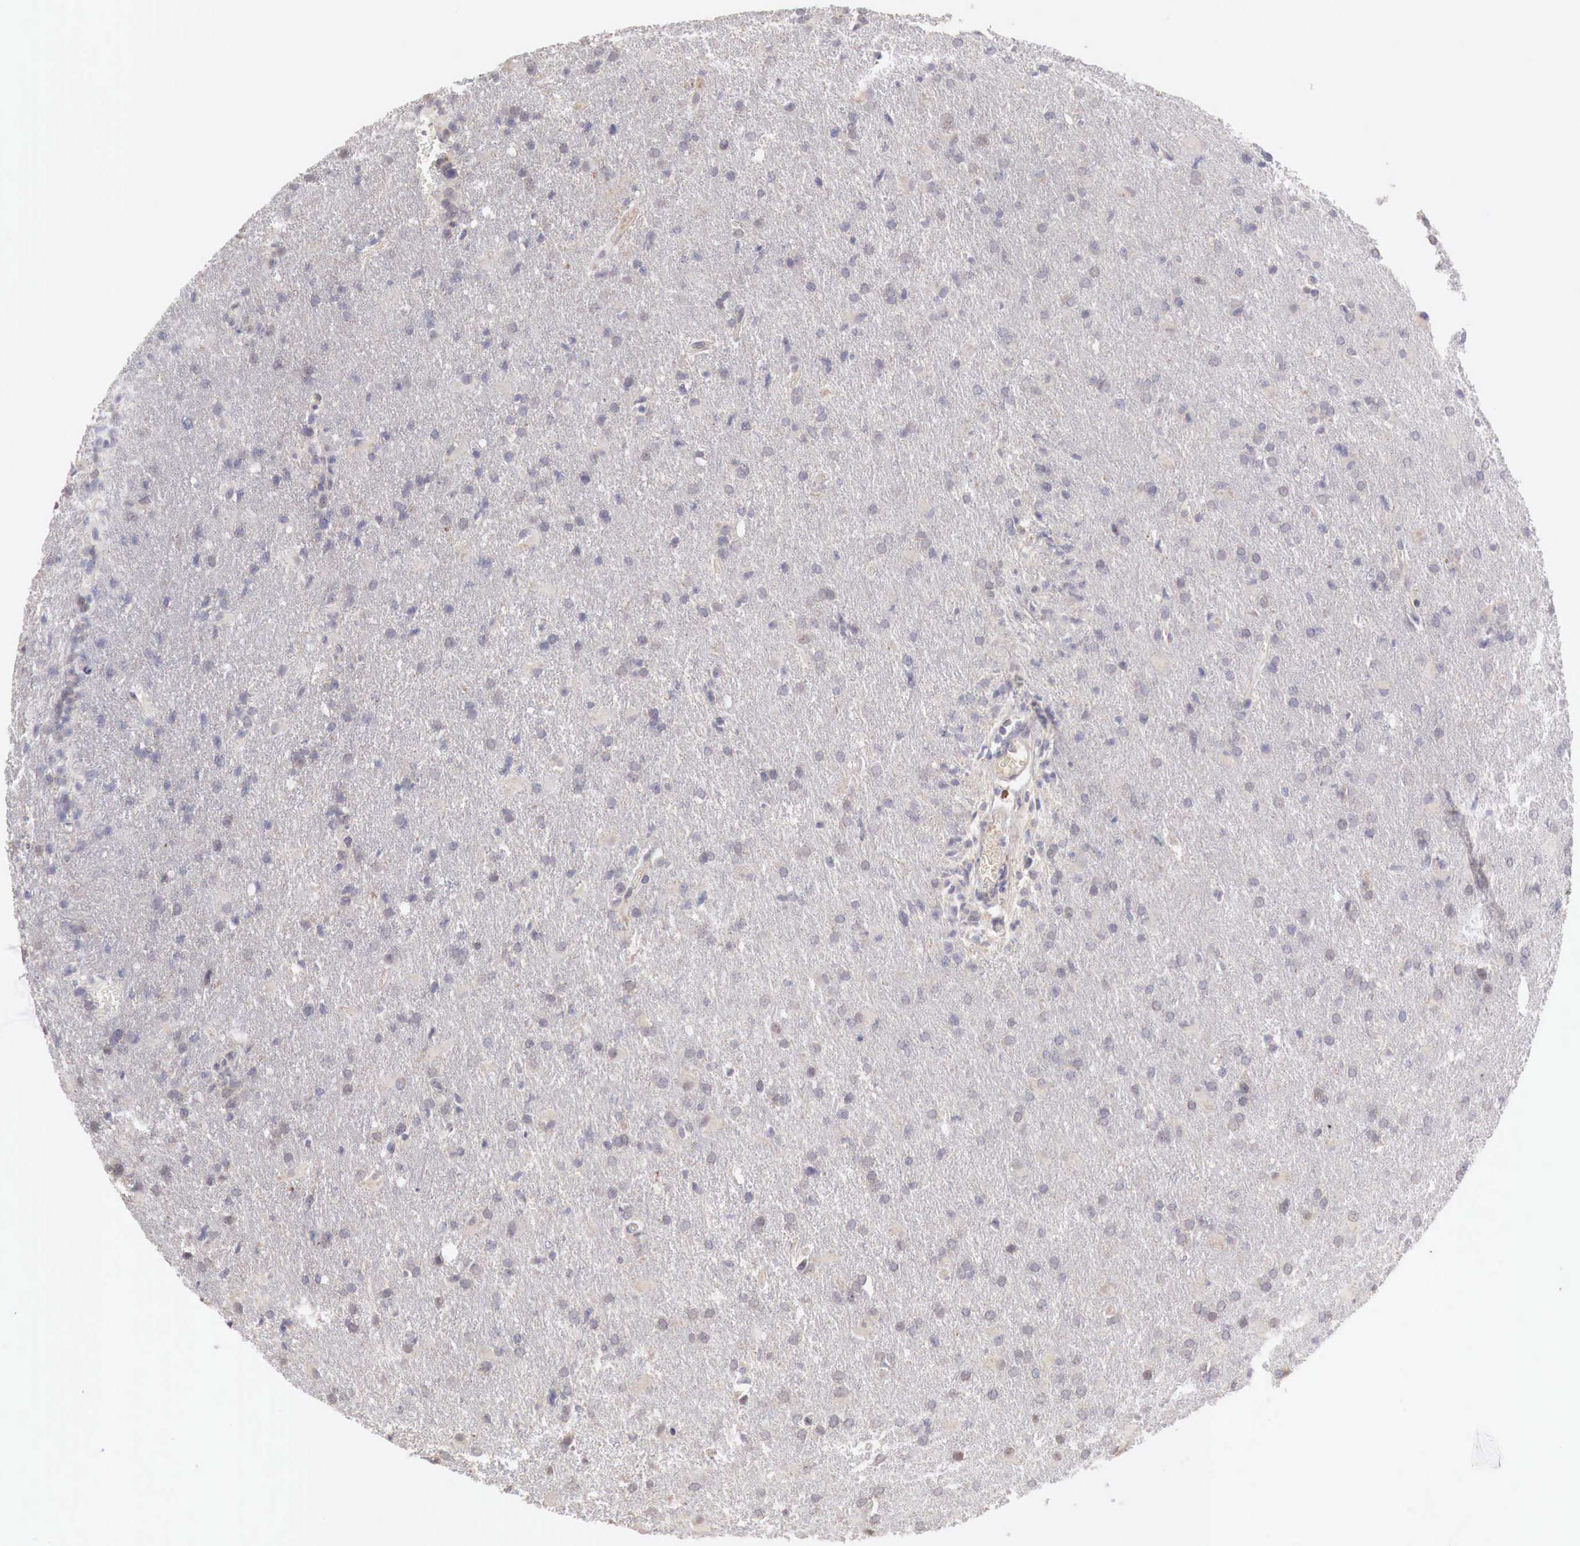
{"staining": {"intensity": "negative", "quantity": "none", "location": "none"}, "tissue": "glioma", "cell_type": "Tumor cells", "image_type": "cancer", "snomed": [{"axis": "morphology", "description": "Glioma, malignant, High grade"}, {"axis": "topography", "description": "Brain"}], "caption": "Immunohistochemical staining of human malignant glioma (high-grade) reveals no significant expression in tumor cells.", "gene": "TBC1D9", "patient": {"sex": "male", "age": 68}}